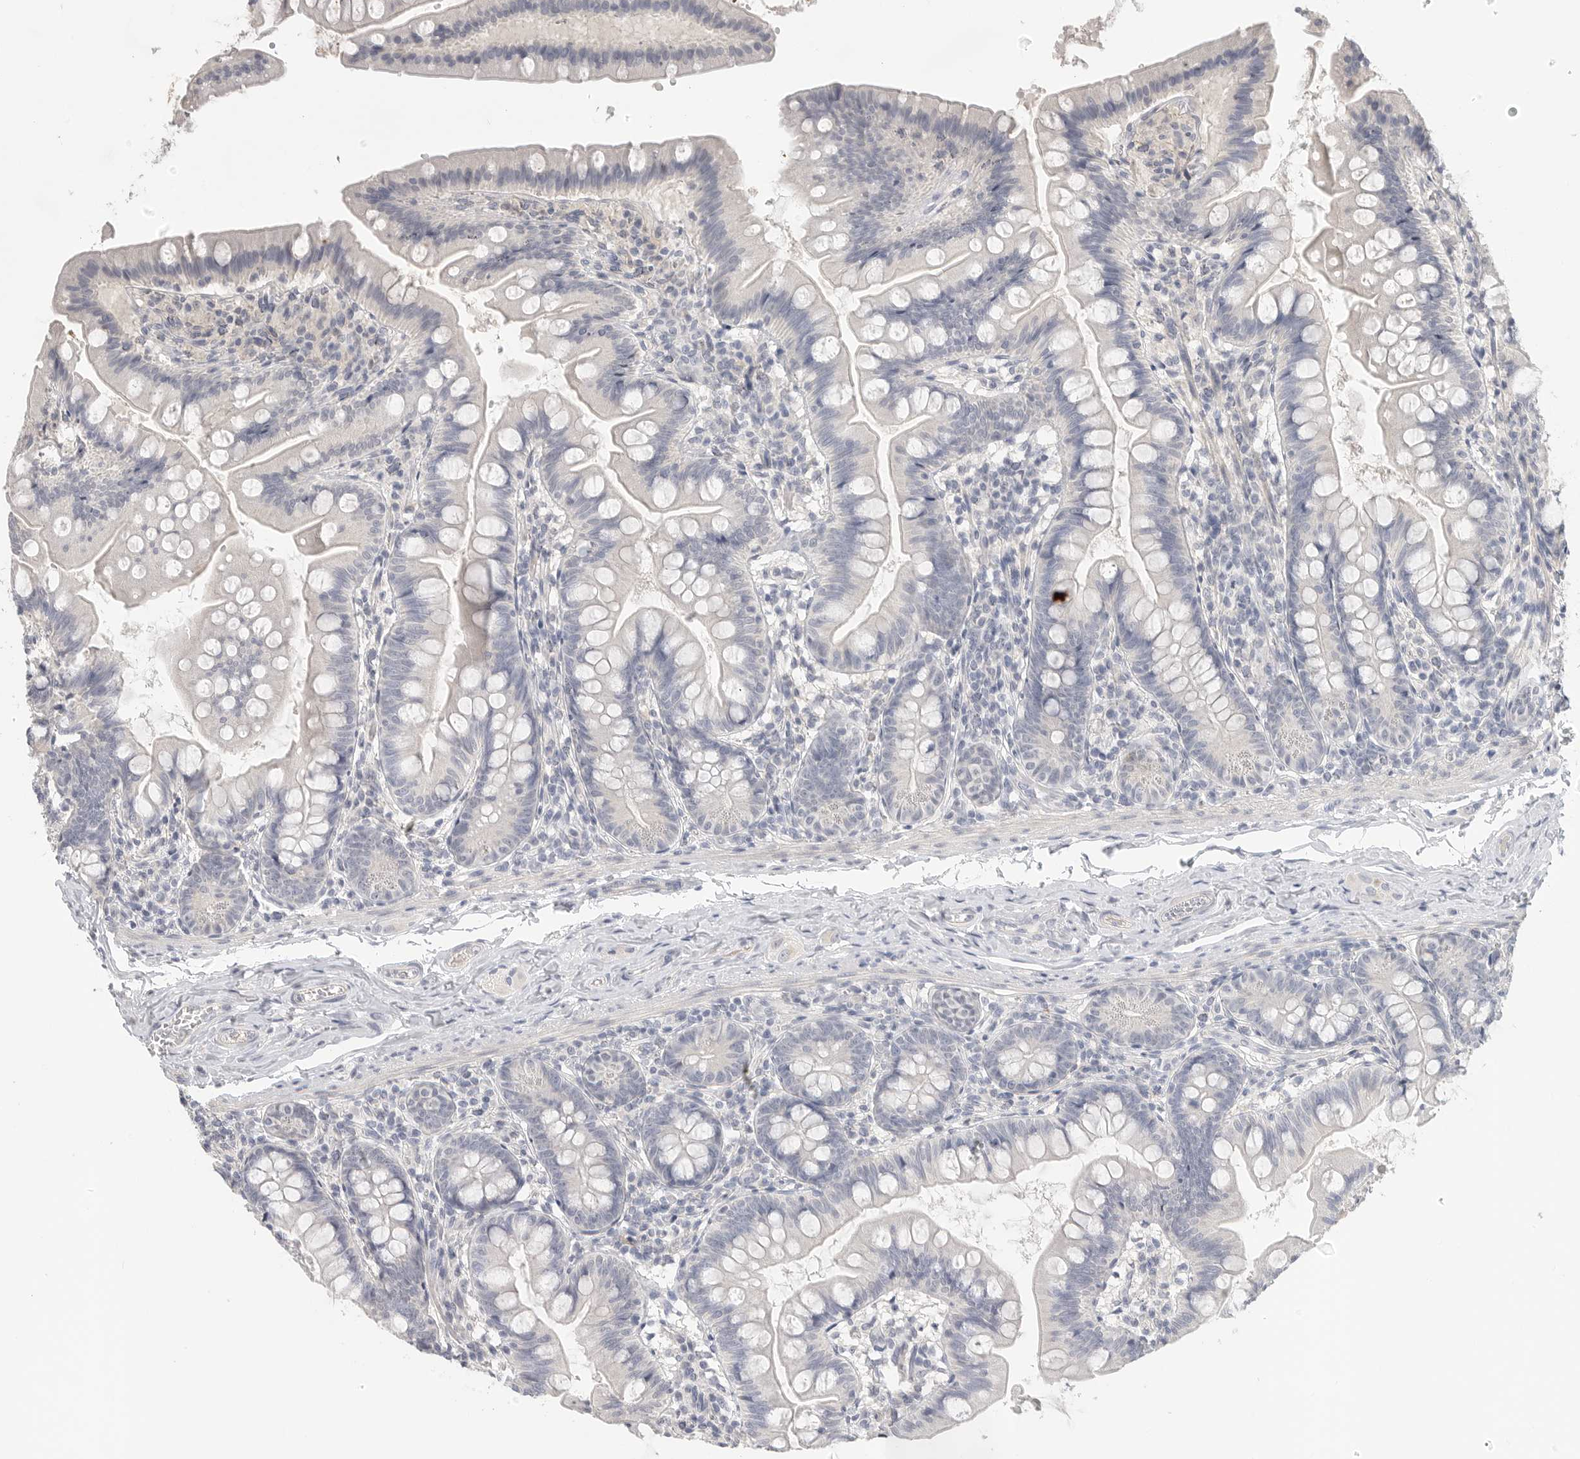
{"staining": {"intensity": "negative", "quantity": "none", "location": "none"}, "tissue": "small intestine", "cell_type": "Glandular cells", "image_type": "normal", "snomed": [{"axis": "morphology", "description": "Normal tissue, NOS"}, {"axis": "topography", "description": "Small intestine"}], "caption": "The immunohistochemistry (IHC) micrograph has no significant staining in glandular cells of small intestine.", "gene": "FBN2", "patient": {"sex": "male", "age": 7}}